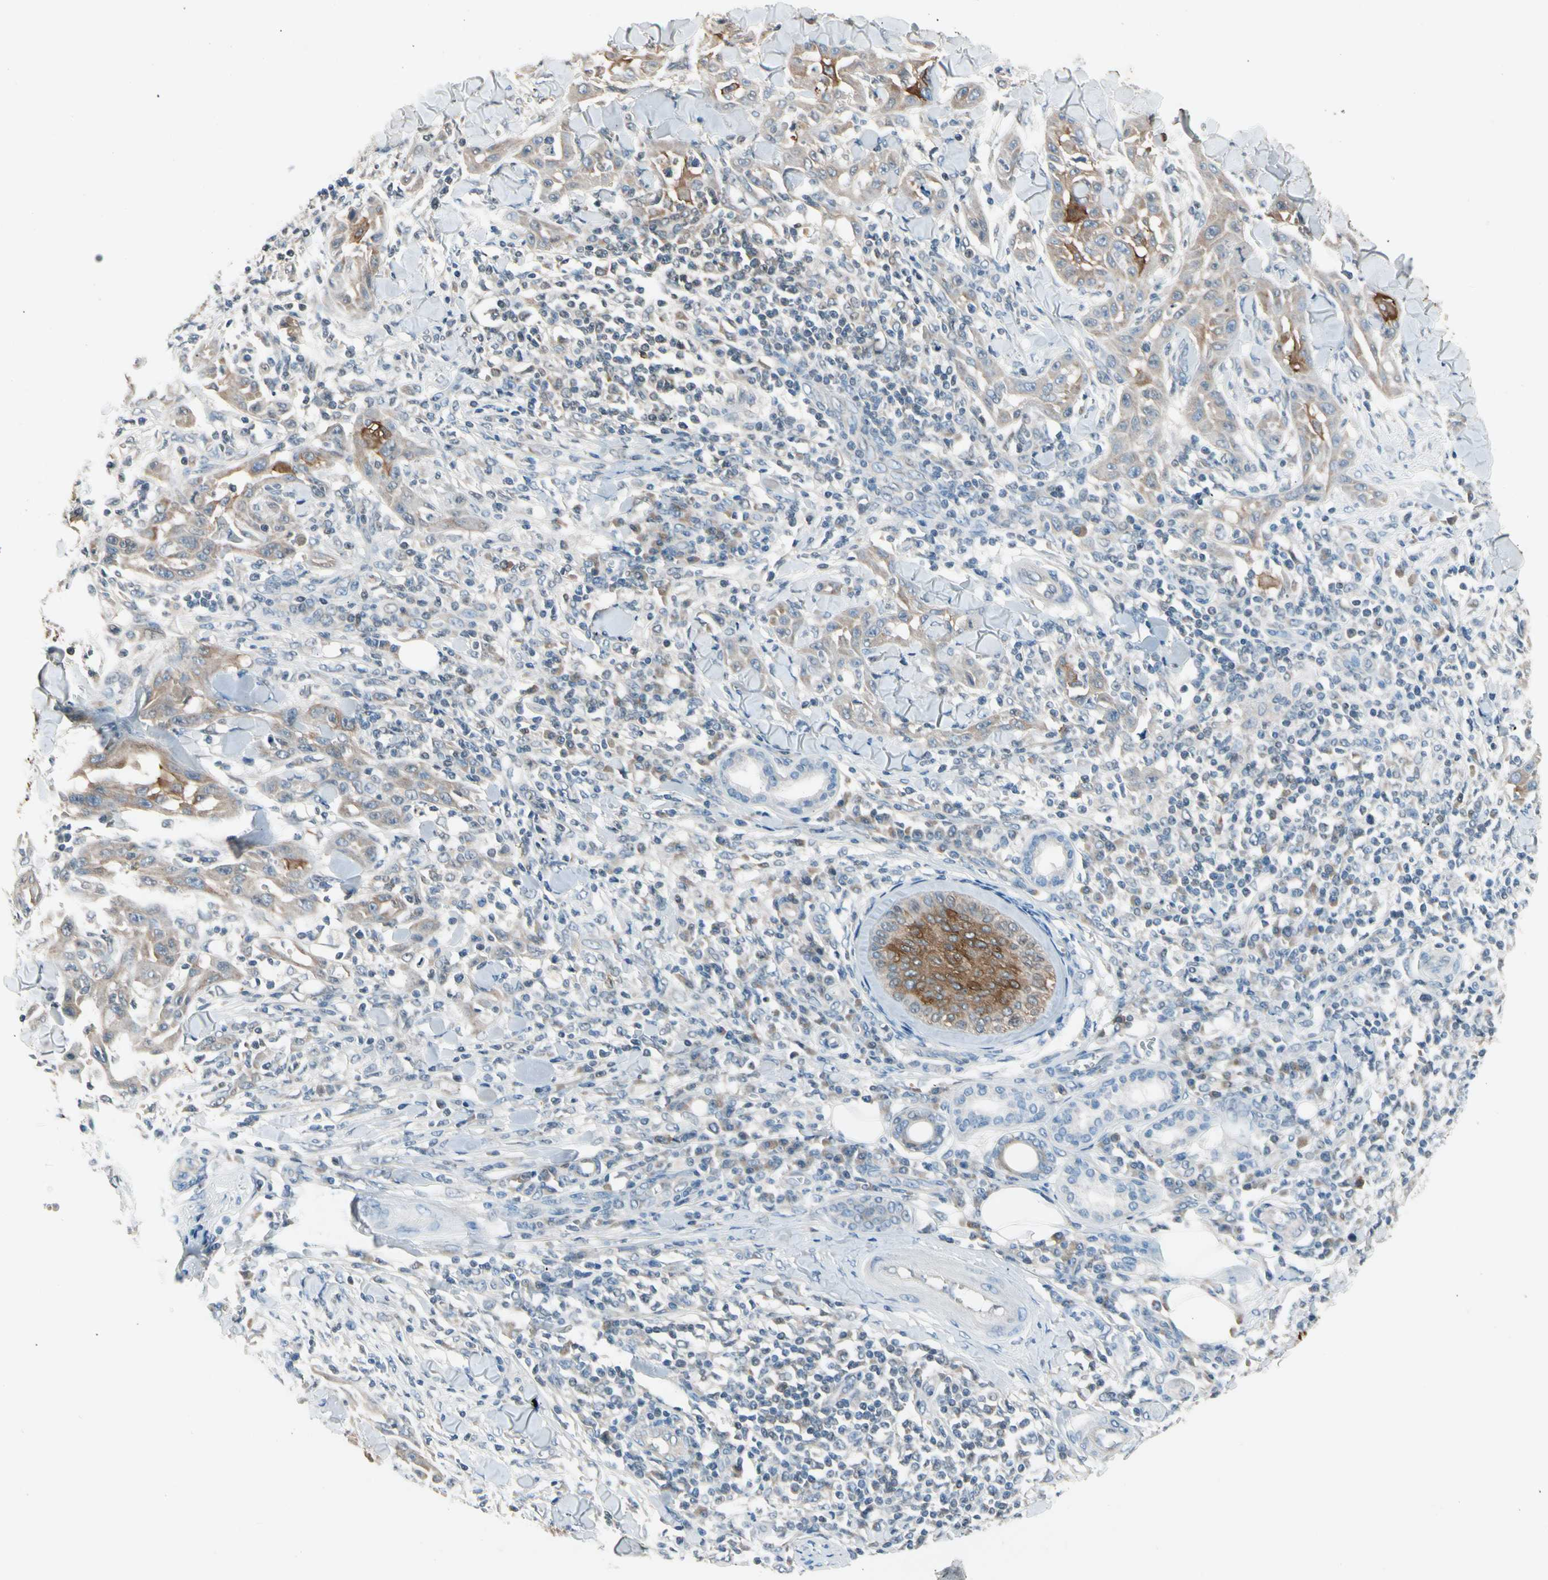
{"staining": {"intensity": "moderate", "quantity": ">75%", "location": "cytoplasmic/membranous"}, "tissue": "skin cancer", "cell_type": "Tumor cells", "image_type": "cancer", "snomed": [{"axis": "morphology", "description": "Squamous cell carcinoma, NOS"}, {"axis": "topography", "description": "Skin"}], "caption": "Protein analysis of skin squamous cell carcinoma tissue shows moderate cytoplasmic/membranous staining in approximately >75% of tumor cells. Using DAB (brown) and hematoxylin (blue) stains, captured at high magnification using brightfield microscopy.", "gene": "STK40", "patient": {"sex": "male", "age": 24}}